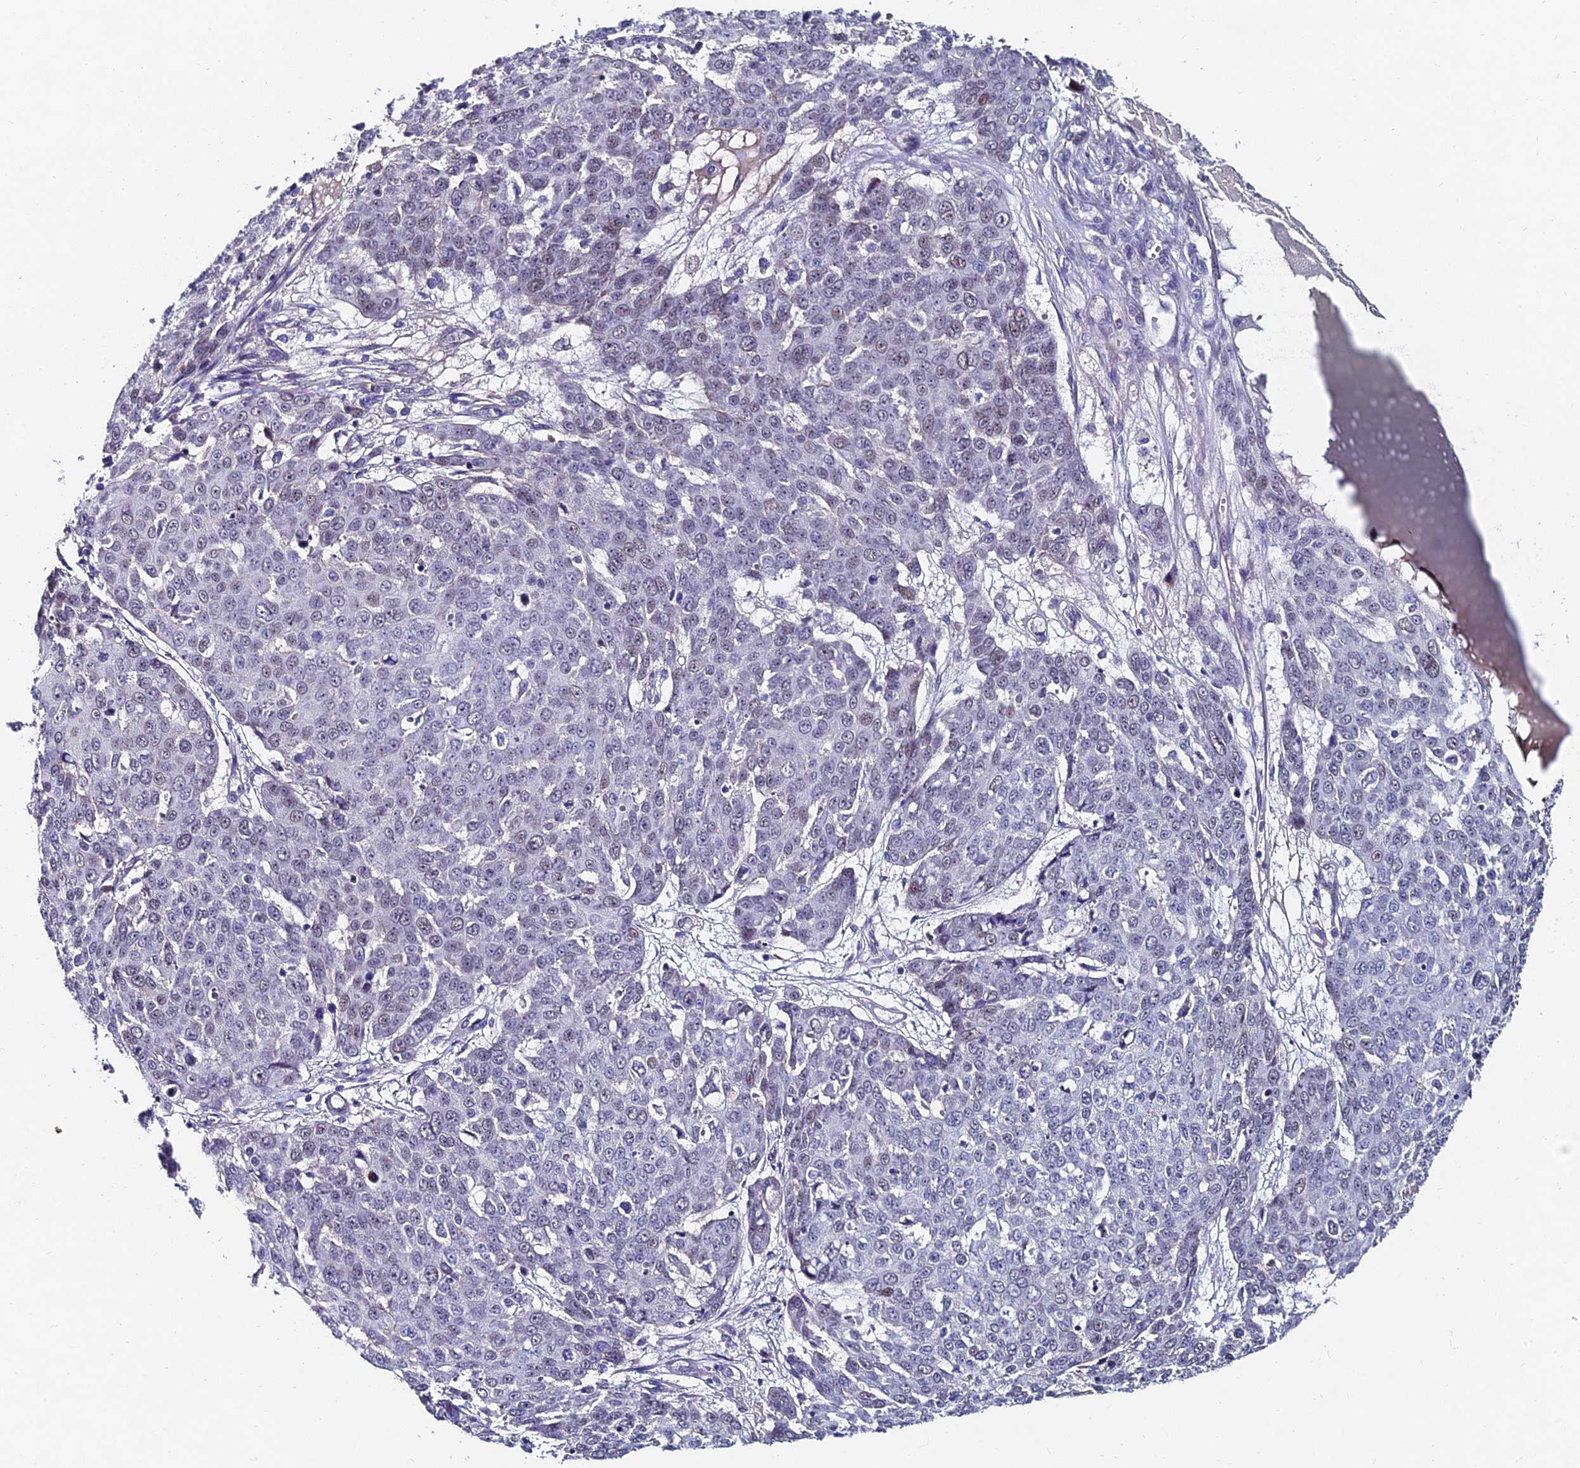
{"staining": {"intensity": "weak", "quantity": "<25%", "location": "nuclear"}, "tissue": "skin cancer", "cell_type": "Tumor cells", "image_type": "cancer", "snomed": [{"axis": "morphology", "description": "Squamous cell carcinoma, NOS"}, {"axis": "topography", "description": "Skin"}], "caption": "Skin cancer stained for a protein using immunohistochemistry (IHC) demonstrates no expression tumor cells.", "gene": "TRIM24", "patient": {"sex": "male", "age": 71}}